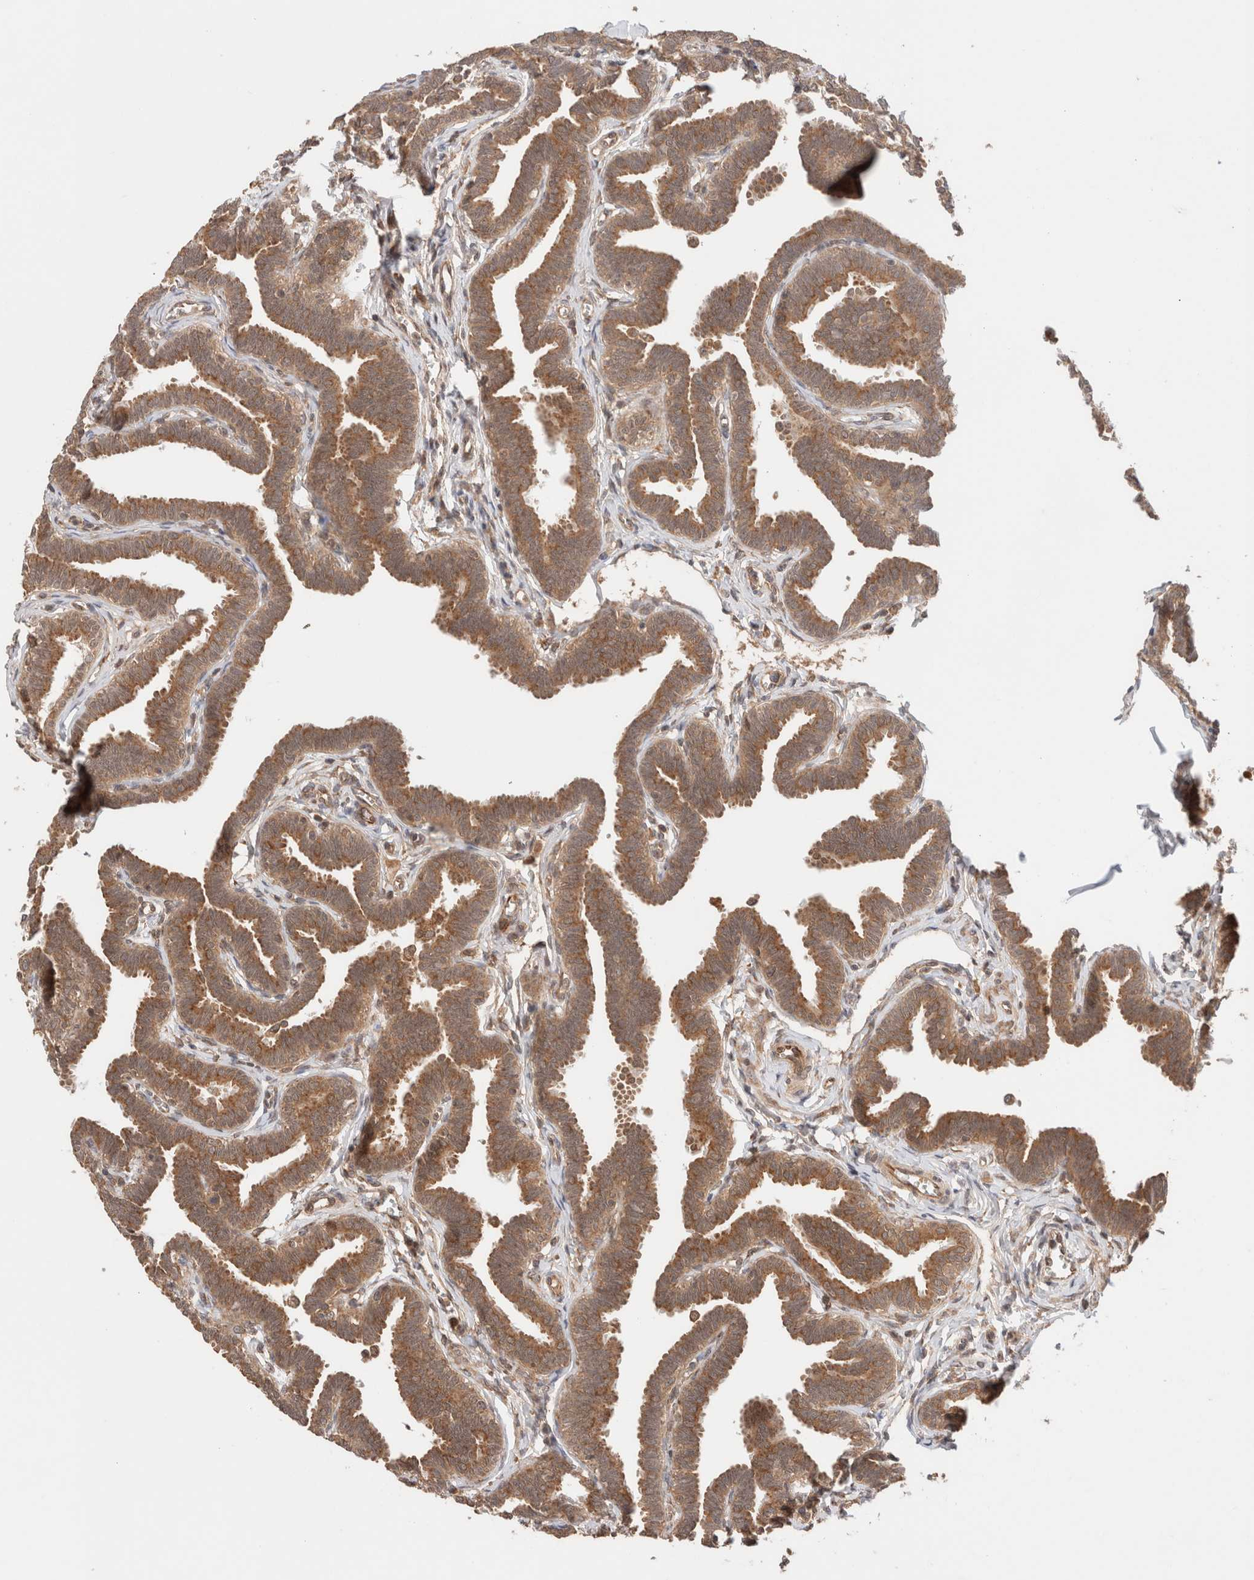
{"staining": {"intensity": "moderate", "quantity": ">75%", "location": "cytoplasmic/membranous"}, "tissue": "fallopian tube", "cell_type": "Glandular cells", "image_type": "normal", "snomed": [{"axis": "morphology", "description": "Normal tissue, NOS"}, {"axis": "topography", "description": "Fallopian tube"}, {"axis": "topography", "description": "Ovary"}], "caption": "Human fallopian tube stained for a protein (brown) reveals moderate cytoplasmic/membranous positive positivity in about >75% of glandular cells.", "gene": "SIKE1", "patient": {"sex": "female", "age": 23}}